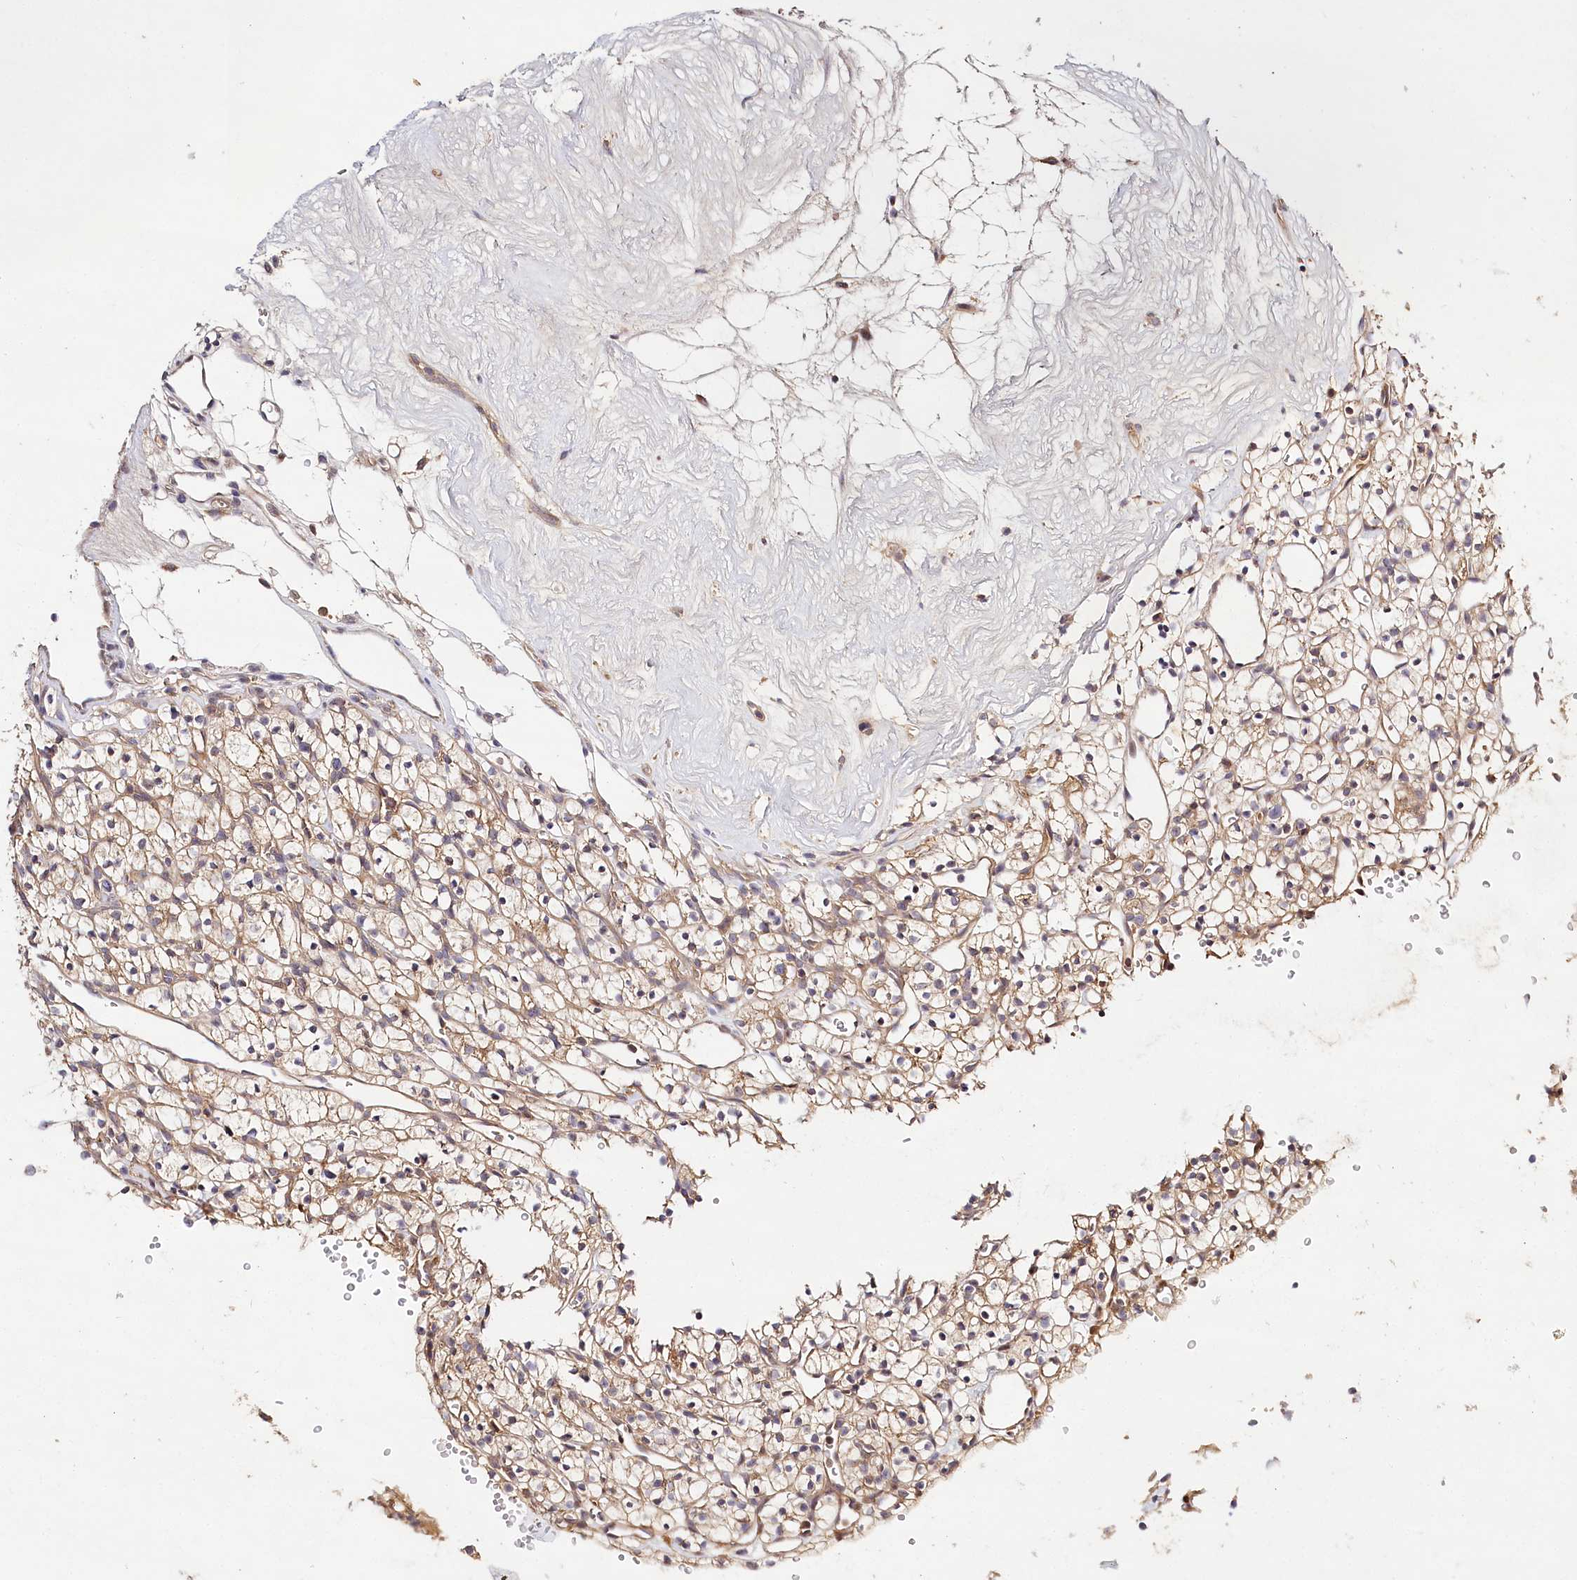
{"staining": {"intensity": "moderate", "quantity": ">75%", "location": "cytoplasmic/membranous"}, "tissue": "renal cancer", "cell_type": "Tumor cells", "image_type": "cancer", "snomed": [{"axis": "morphology", "description": "Adenocarcinoma, NOS"}, {"axis": "topography", "description": "Kidney"}], "caption": "There is medium levels of moderate cytoplasmic/membranous expression in tumor cells of renal cancer, as demonstrated by immunohistochemical staining (brown color).", "gene": "LSS", "patient": {"sex": "female", "age": 57}}